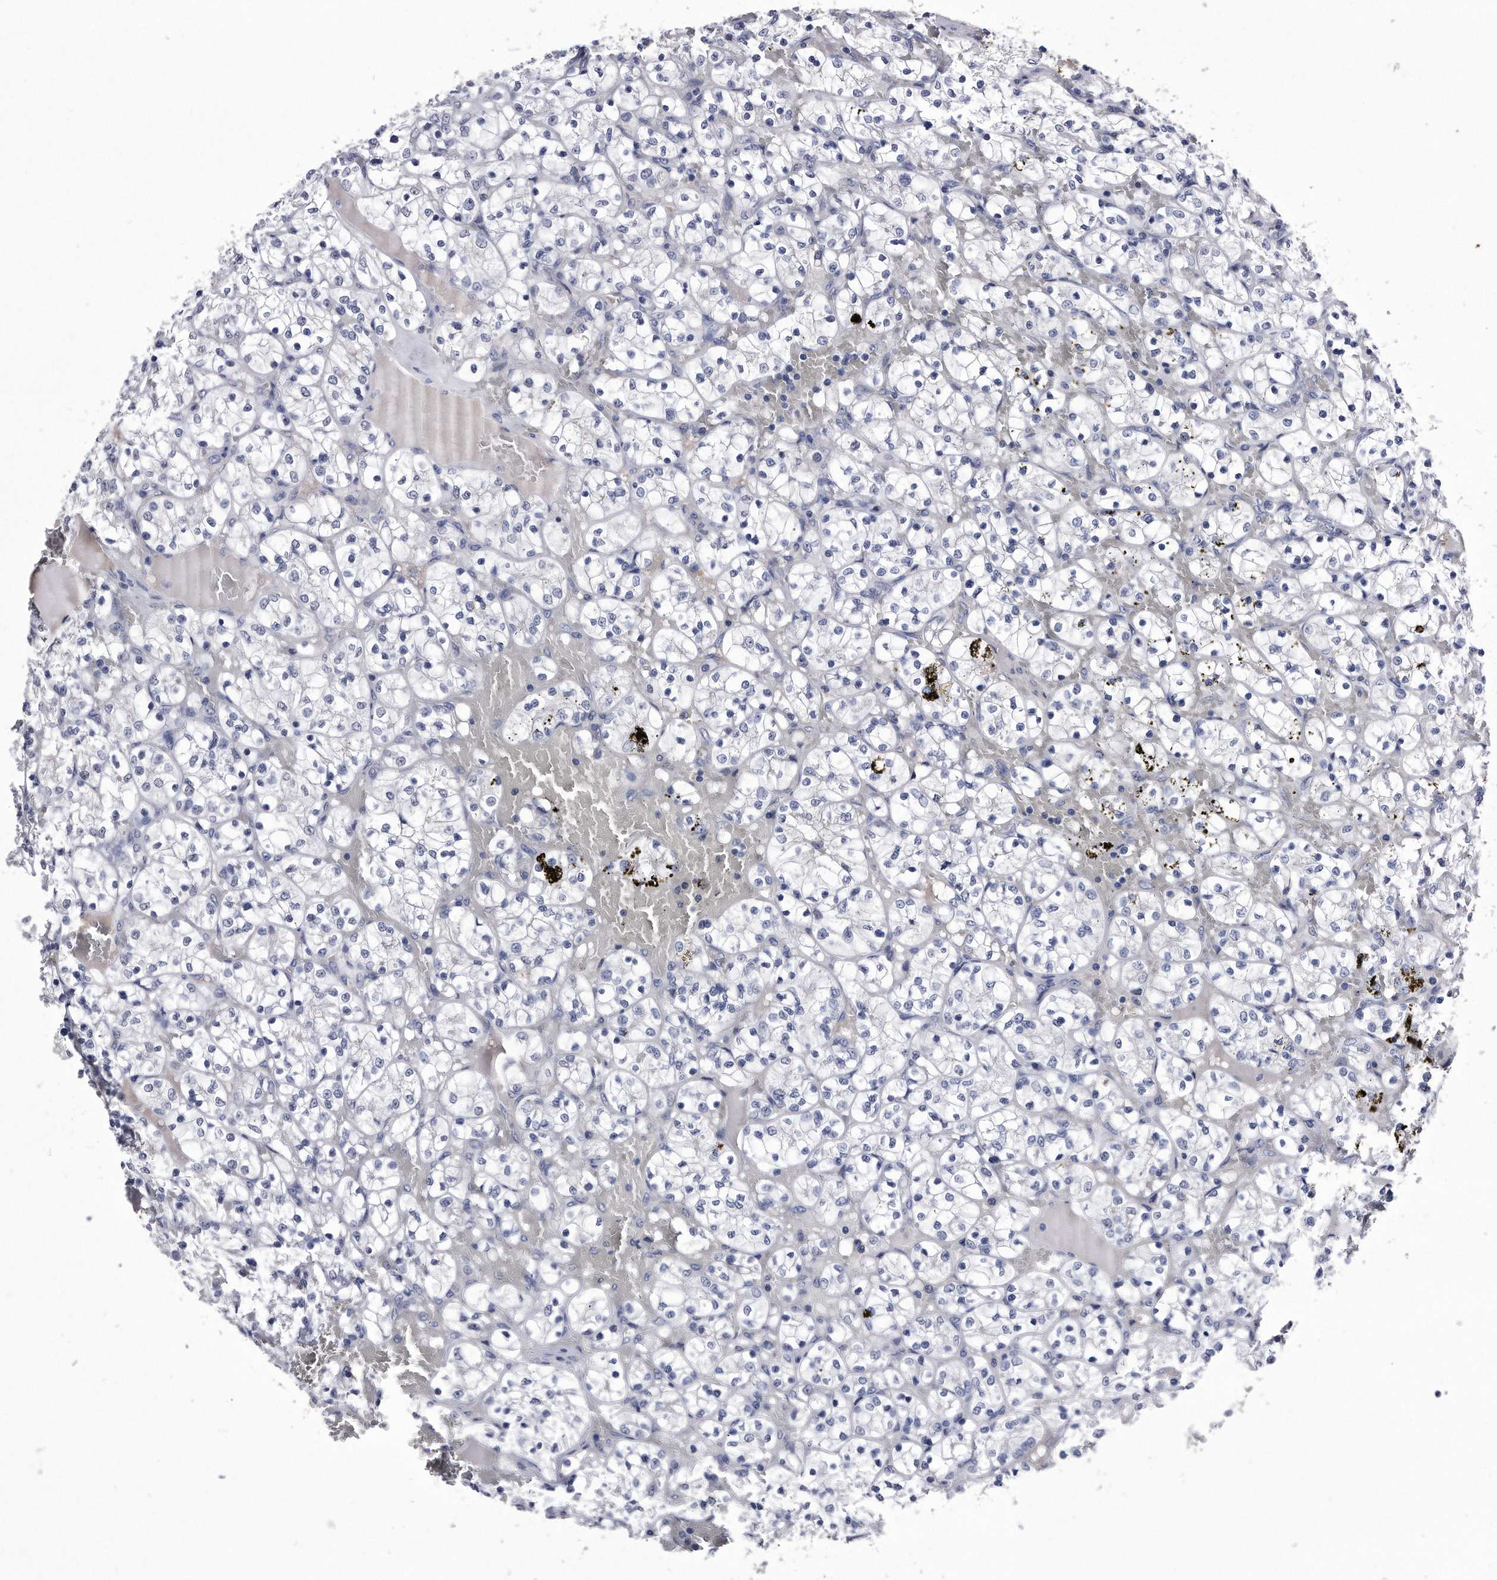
{"staining": {"intensity": "negative", "quantity": "none", "location": "none"}, "tissue": "renal cancer", "cell_type": "Tumor cells", "image_type": "cancer", "snomed": [{"axis": "morphology", "description": "Adenocarcinoma, NOS"}, {"axis": "topography", "description": "Kidney"}], "caption": "Renal cancer (adenocarcinoma) was stained to show a protein in brown. There is no significant staining in tumor cells.", "gene": "KCTD8", "patient": {"sex": "female", "age": 69}}